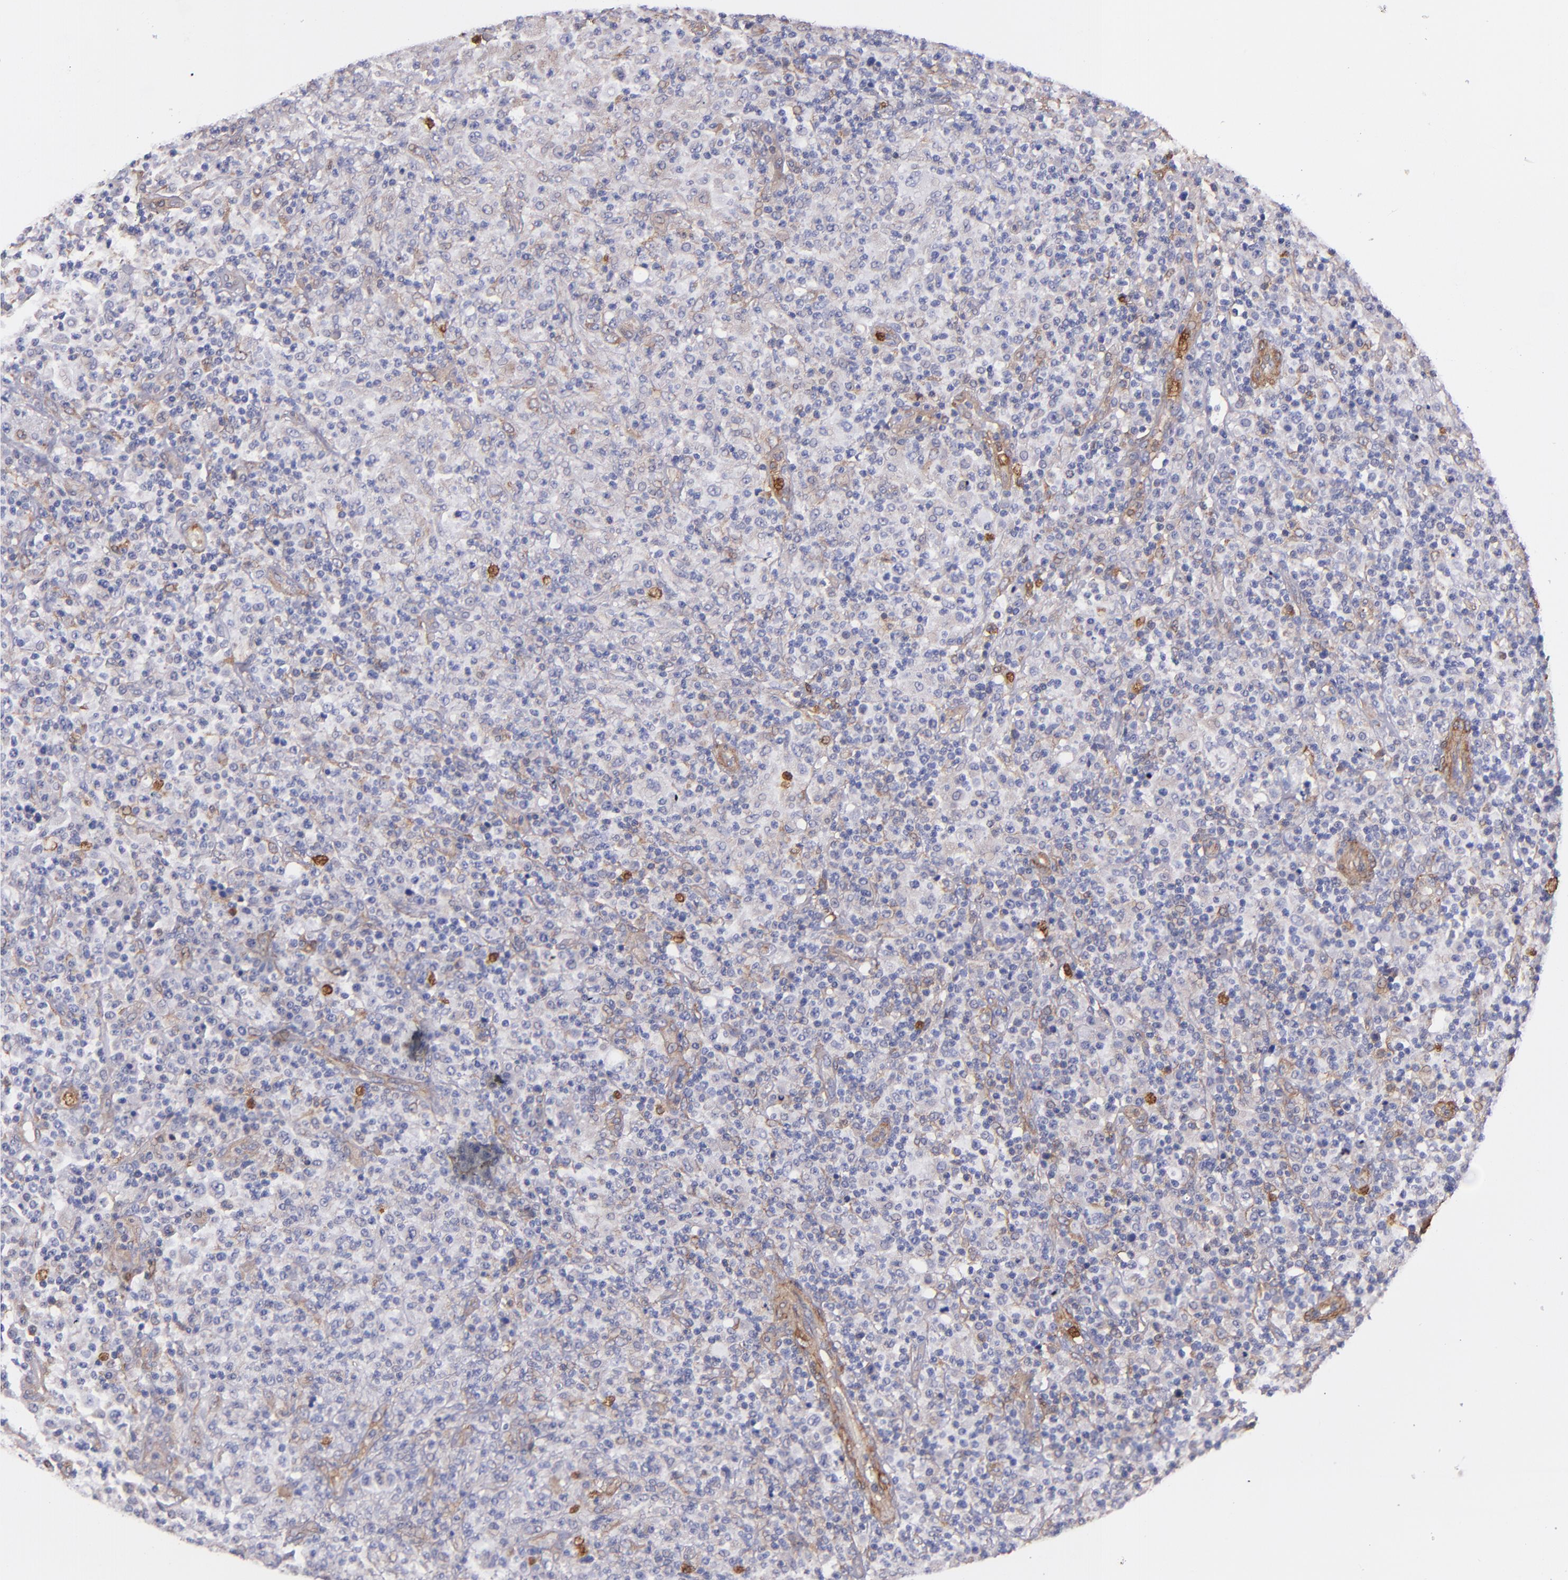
{"staining": {"intensity": "weak", "quantity": "<25%", "location": "cytoplasmic/membranous"}, "tissue": "lymphoma", "cell_type": "Tumor cells", "image_type": "cancer", "snomed": [{"axis": "morphology", "description": "Hodgkin's disease, NOS"}, {"axis": "topography", "description": "Lymph node"}], "caption": "Tumor cells show no significant protein expression in lymphoma.", "gene": "VCL", "patient": {"sex": "male", "age": 65}}